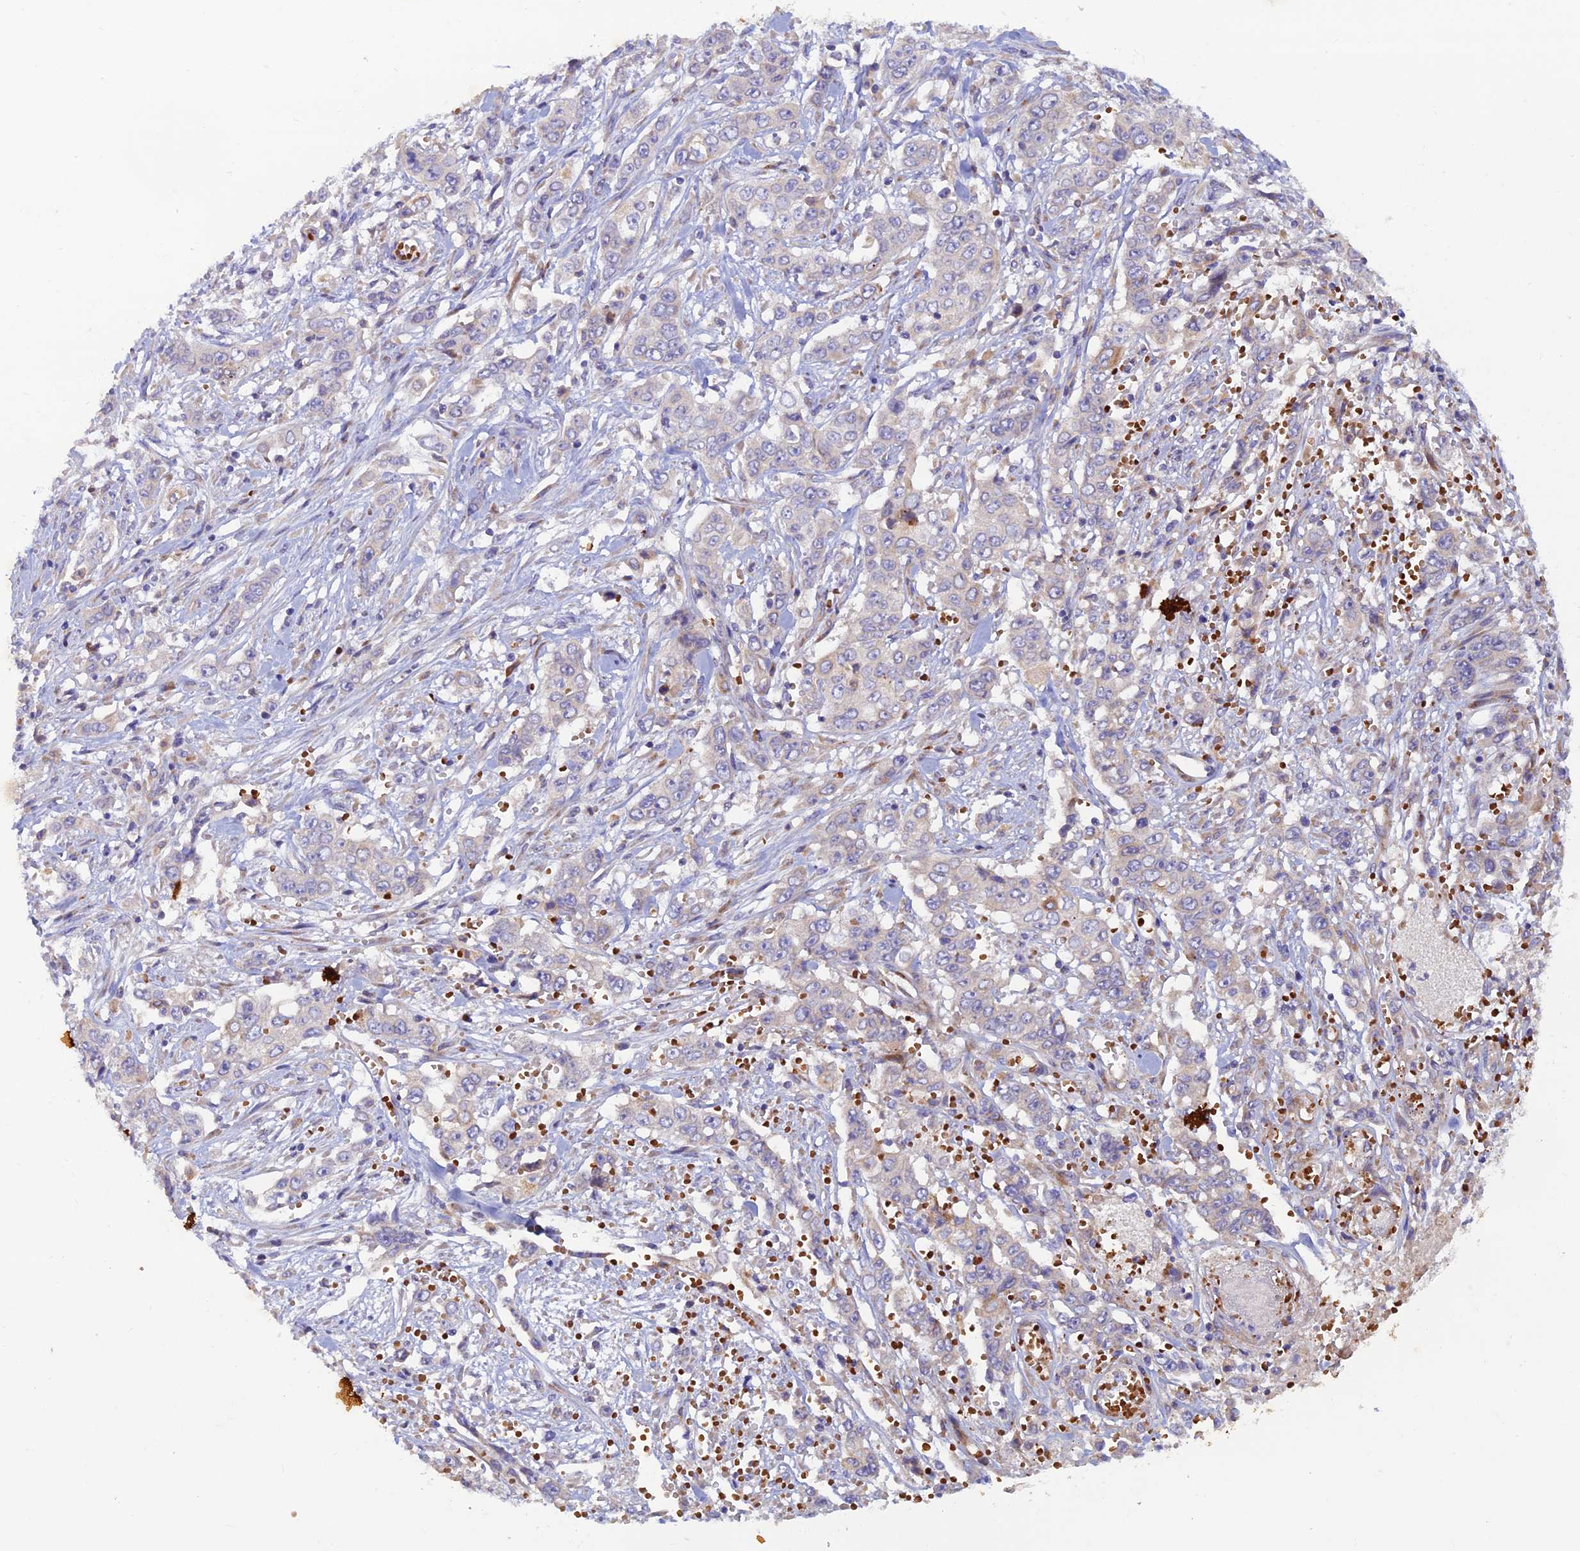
{"staining": {"intensity": "negative", "quantity": "none", "location": "none"}, "tissue": "stomach cancer", "cell_type": "Tumor cells", "image_type": "cancer", "snomed": [{"axis": "morphology", "description": "Normal tissue, NOS"}, {"axis": "morphology", "description": "Adenocarcinoma, NOS"}, {"axis": "topography", "description": "Stomach"}], "caption": "Immunohistochemistry (IHC) histopathology image of neoplastic tissue: human adenocarcinoma (stomach) stained with DAB reveals no significant protein staining in tumor cells. (Brightfield microscopy of DAB IHC at high magnification).", "gene": "GMCL1", "patient": {"sex": "female", "age": 64}}